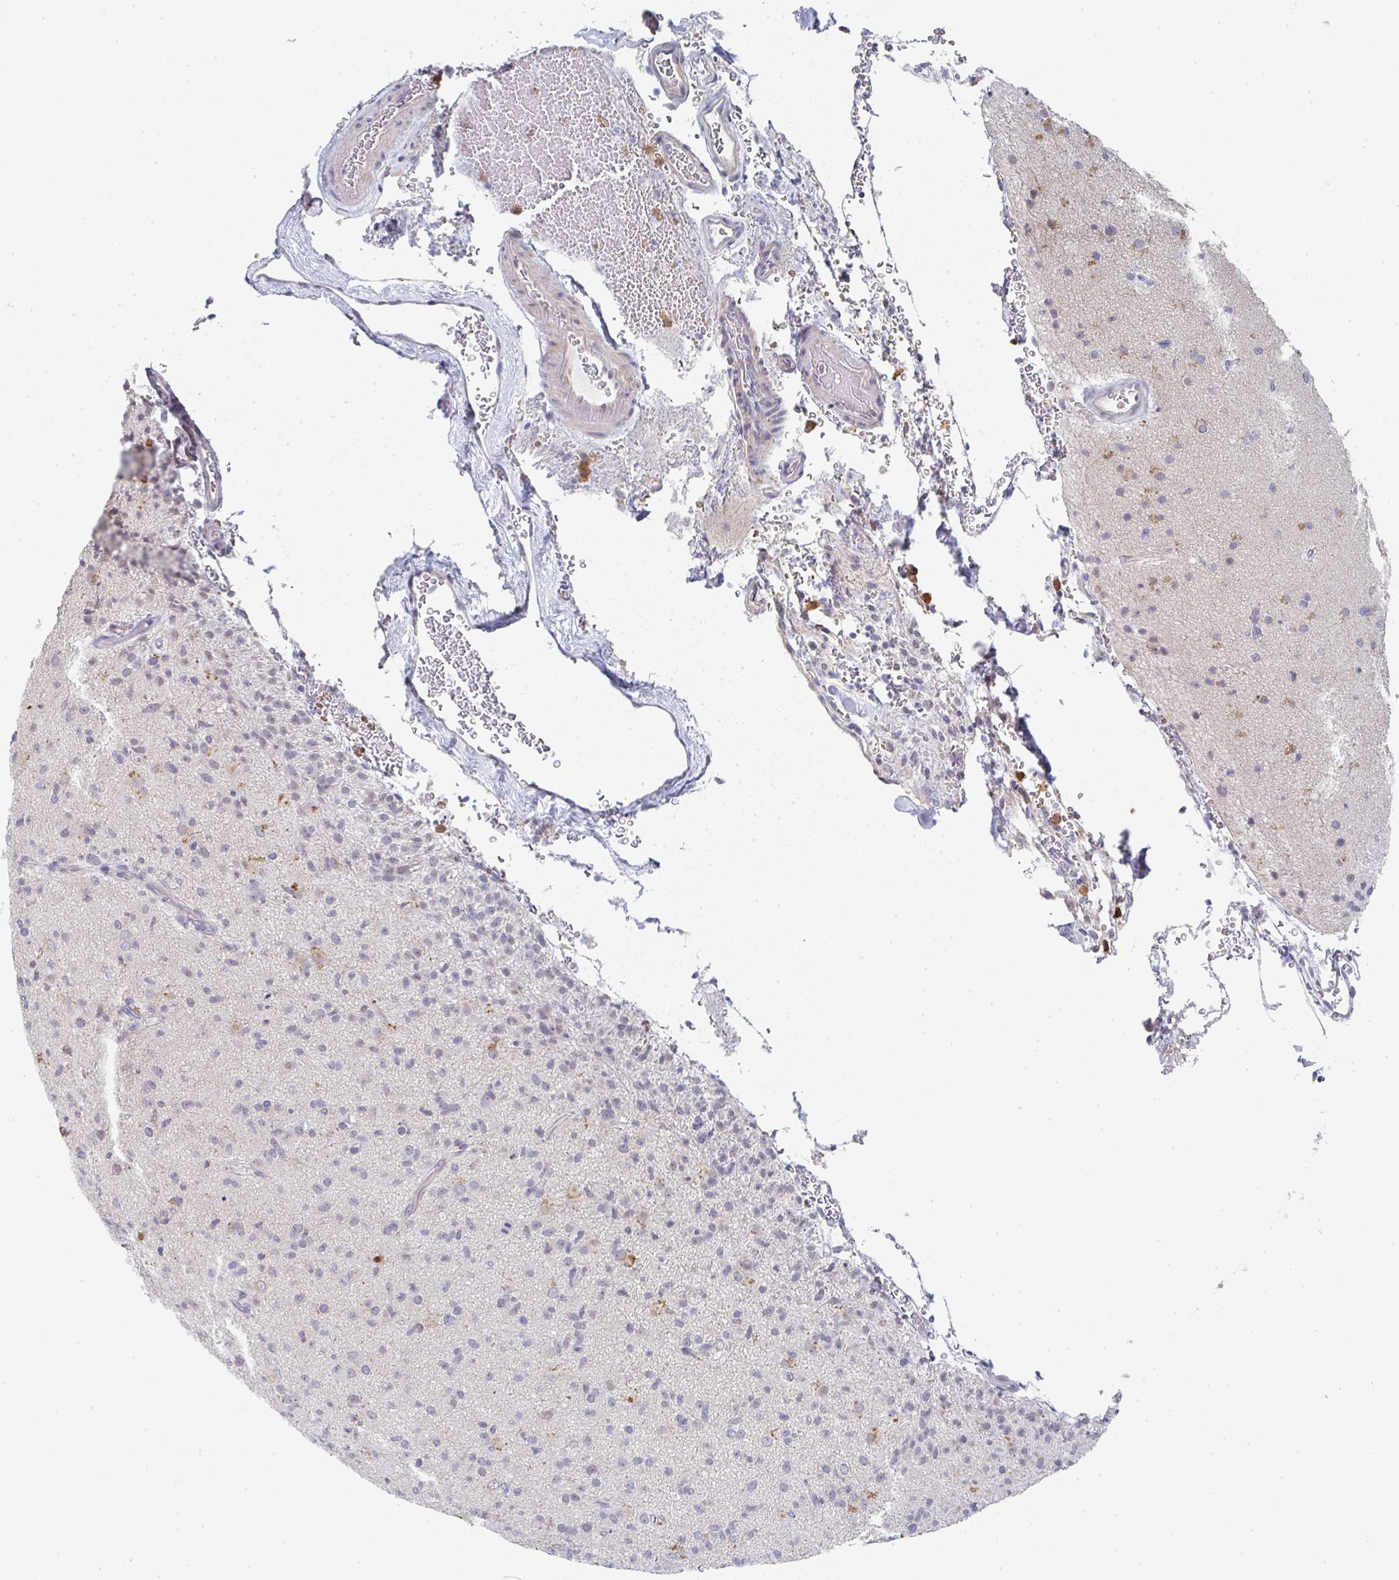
{"staining": {"intensity": "negative", "quantity": "none", "location": "none"}, "tissue": "glioma", "cell_type": "Tumor cells", "image_type": "cancer", "snomed": [{"axis": "morphology", "description": "Glioma, malignant, Low grade"}, {"axis": "topography", "description": "Brain"}], "caption": "Protein analysis of glioma shows no significant staining in tumor cells. Brightfield microscopy of immunohistochemistry stained with DAB (brown) and hematoxylin (blue), captured at high magnification.", "gene": "NCF1", "patient": {"sex": "male", "age": 65}}